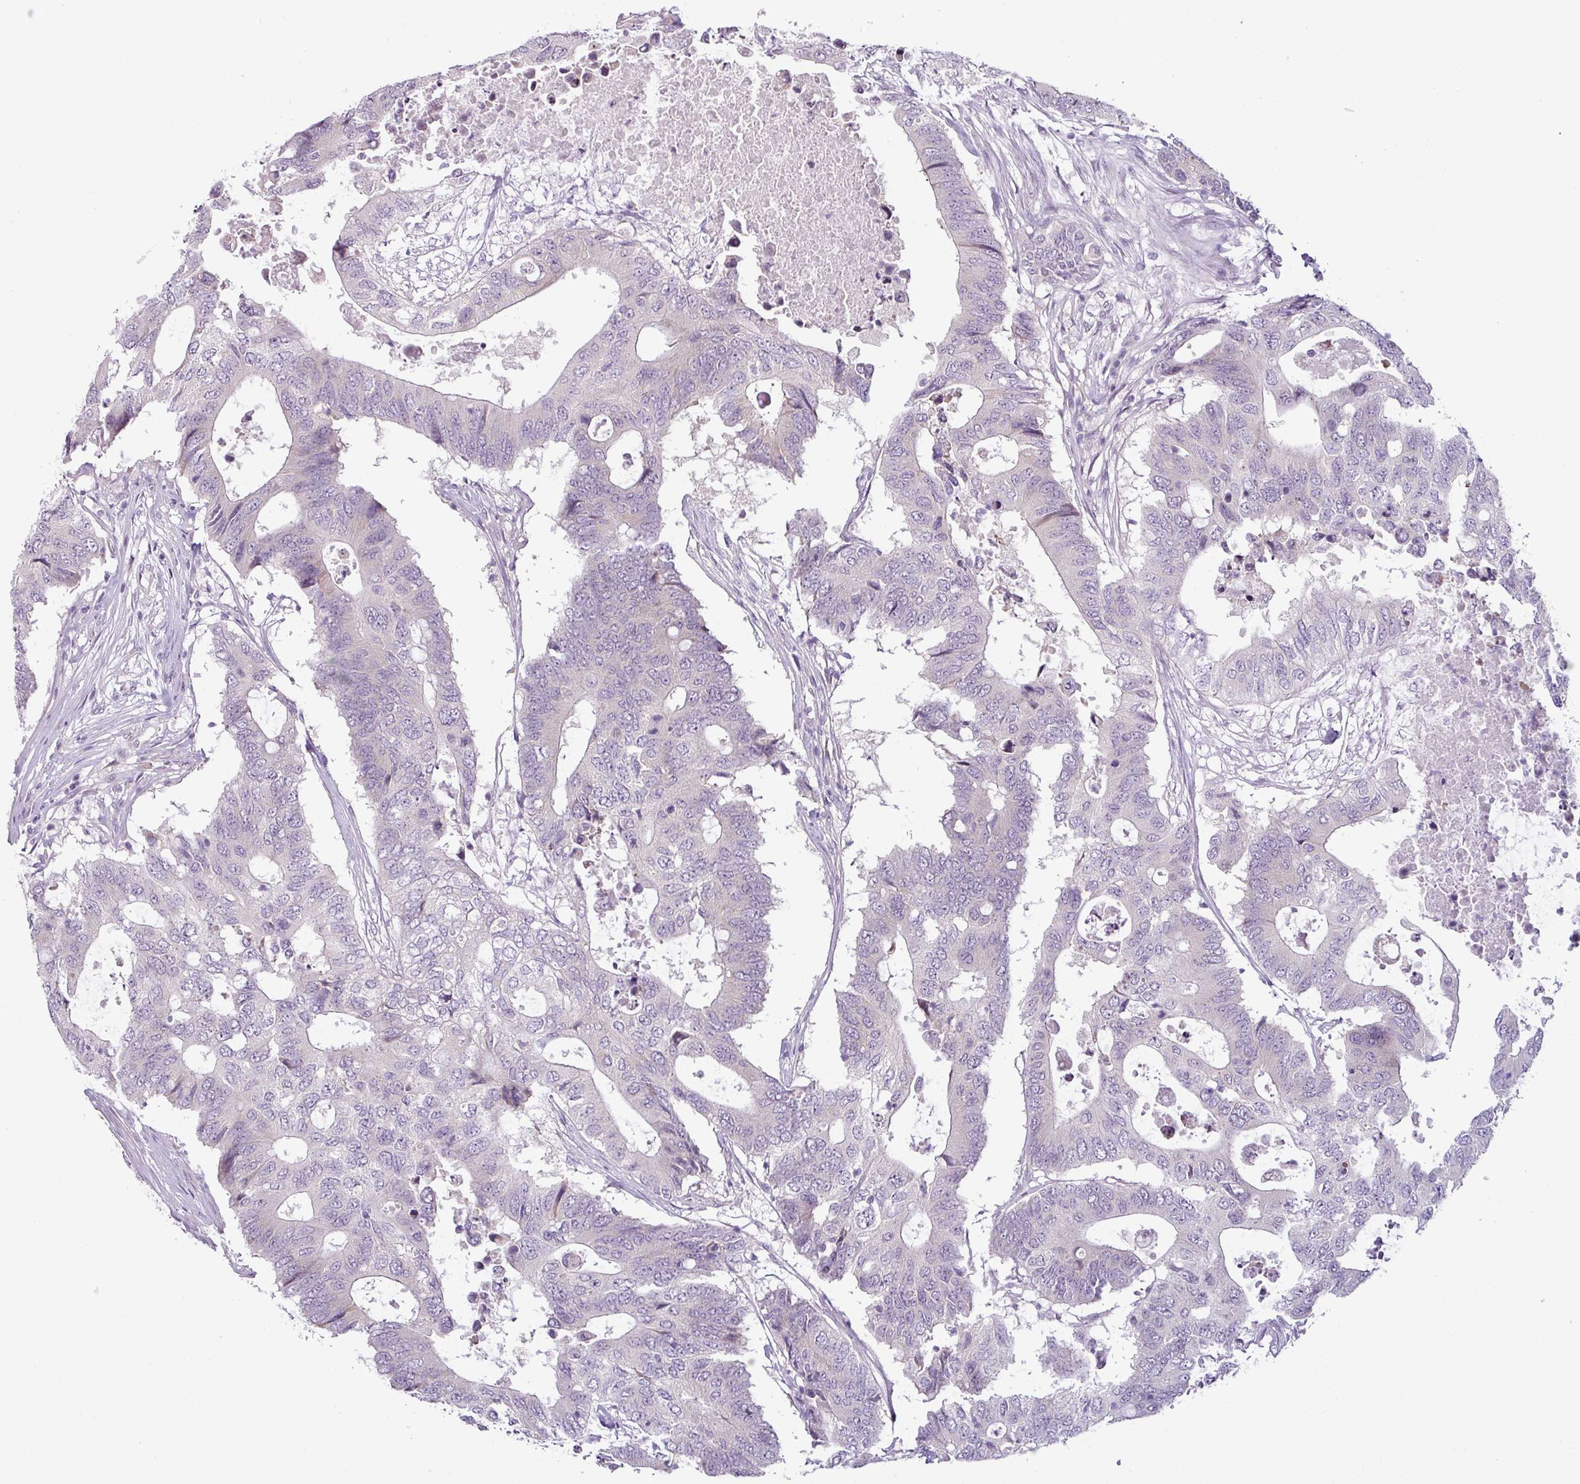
{"staining": {"intensity": "negative", "quantity": "none", "location": "none"}, "tissue": "colorectal cancer", "cell_type": "Tumor cells", "image_type": "cancer", "snomed": [{"axis": "morphology", "description": "Adenocarcinoma, NOS"}, {"axis": "topography", "description": "Colon"}], "caption": "Tumor cells show no significant expression in adenocarcinoma (colorectal).", "gene": "OR52D1", "patient": {"sex": "male", "age": 71}}